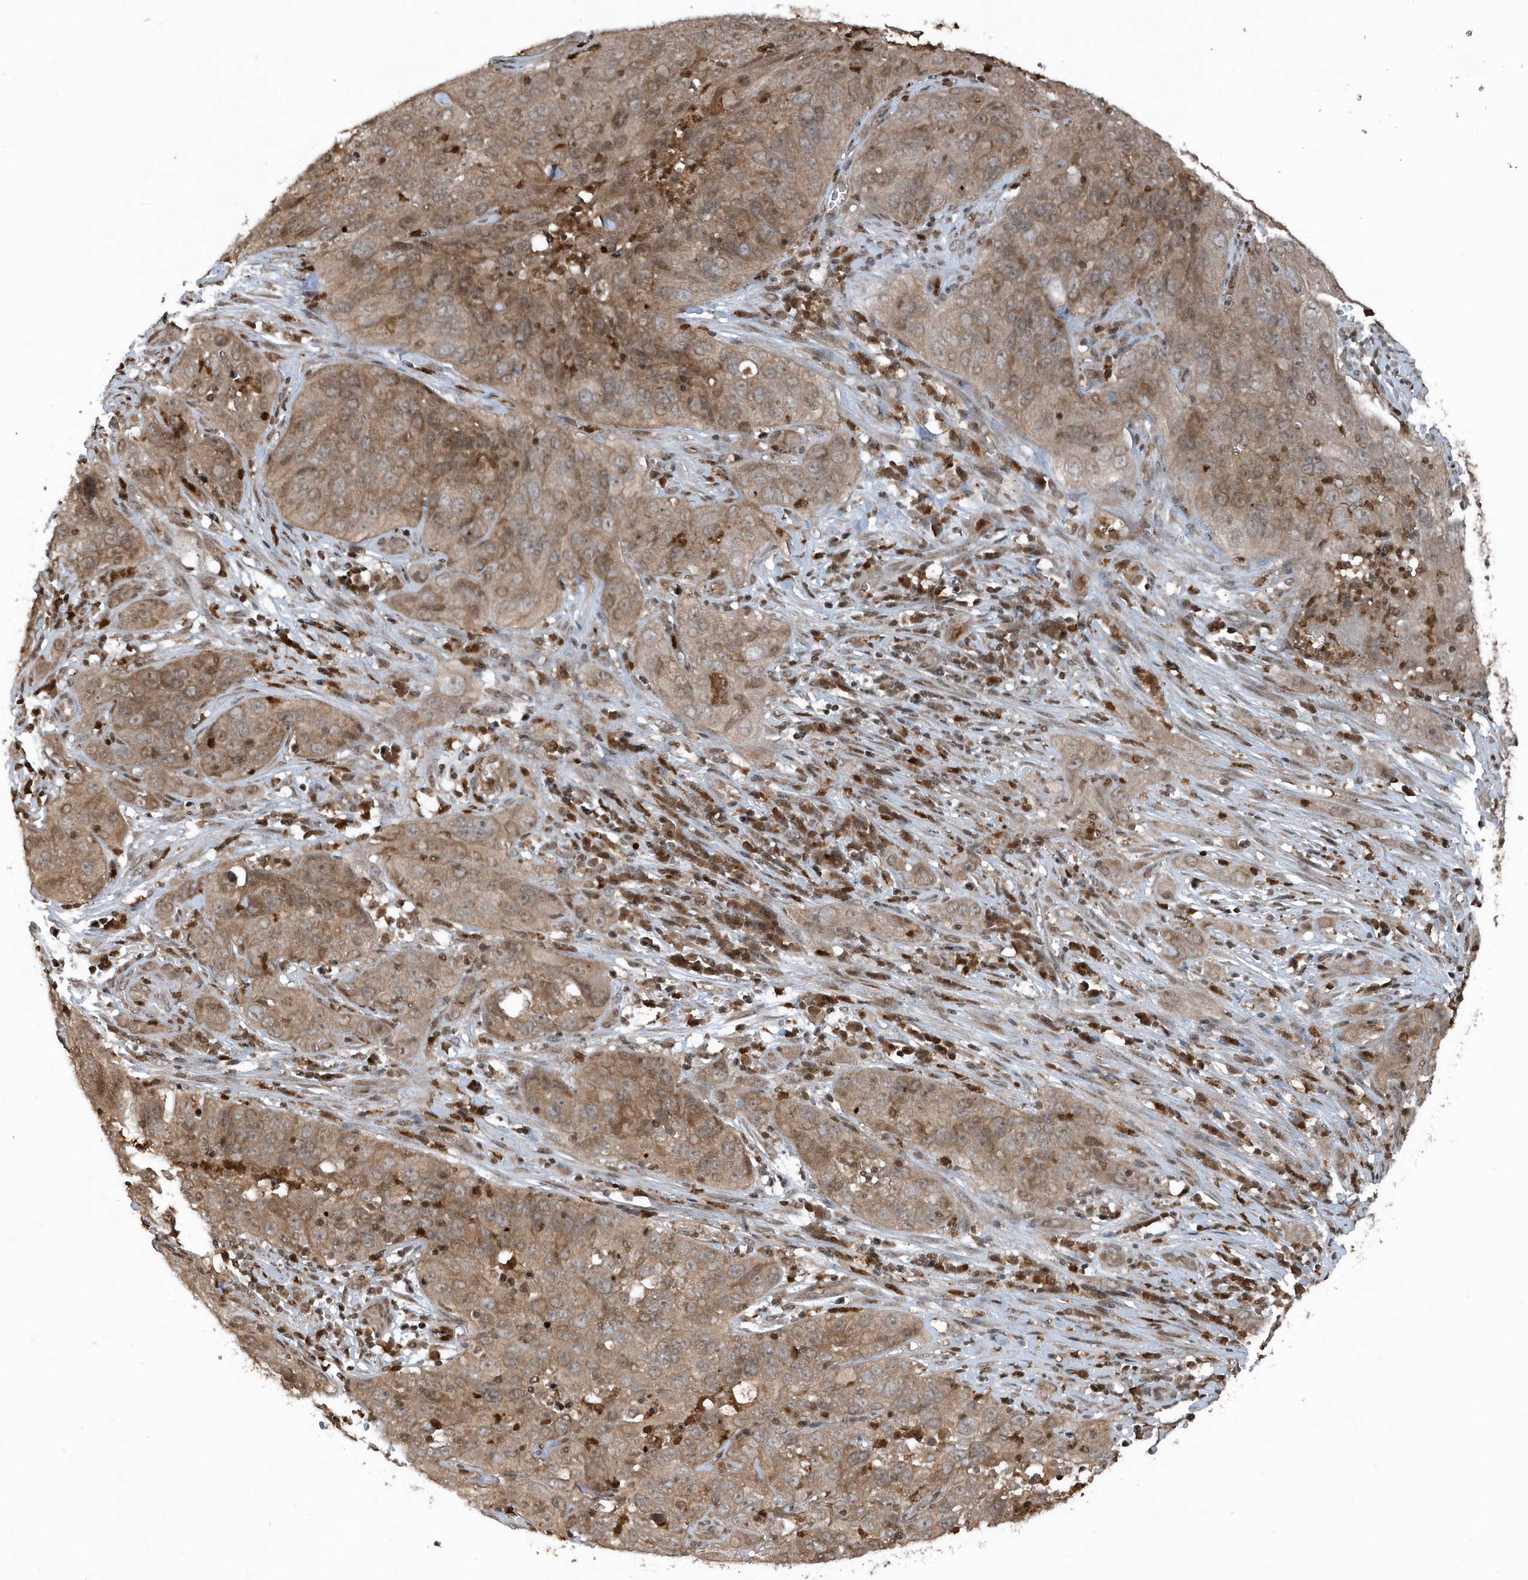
{"staining": {"intensity": "moderate", "quantity": ">75%", "location": "cytoplasmic/membranous,nuclear"}, "tissue": "cervical cancer", "cell_type": "Tumor cells", "image_type": "cancer", "snomed": [{"axis": "morphology", "description": "Squamous cell carcinoma, NOS"}, {"axis": "topography", "description": "Cervix"}], "caption": "High-power microscopy captured an IHC histopathology image of squamous cell carcinoma (cervical), revealing moderate cytoplasmic/membranous and nuclear staining in about >75% of tumor cells. (Stains: DAB (3,3'-diaminobenzidine) in brown, nuclei in blue, Microscopy: brightfield microscopy at high magnification).", "gene": "EIF2B1", "patient": {"sex": "female", "age": 32}}